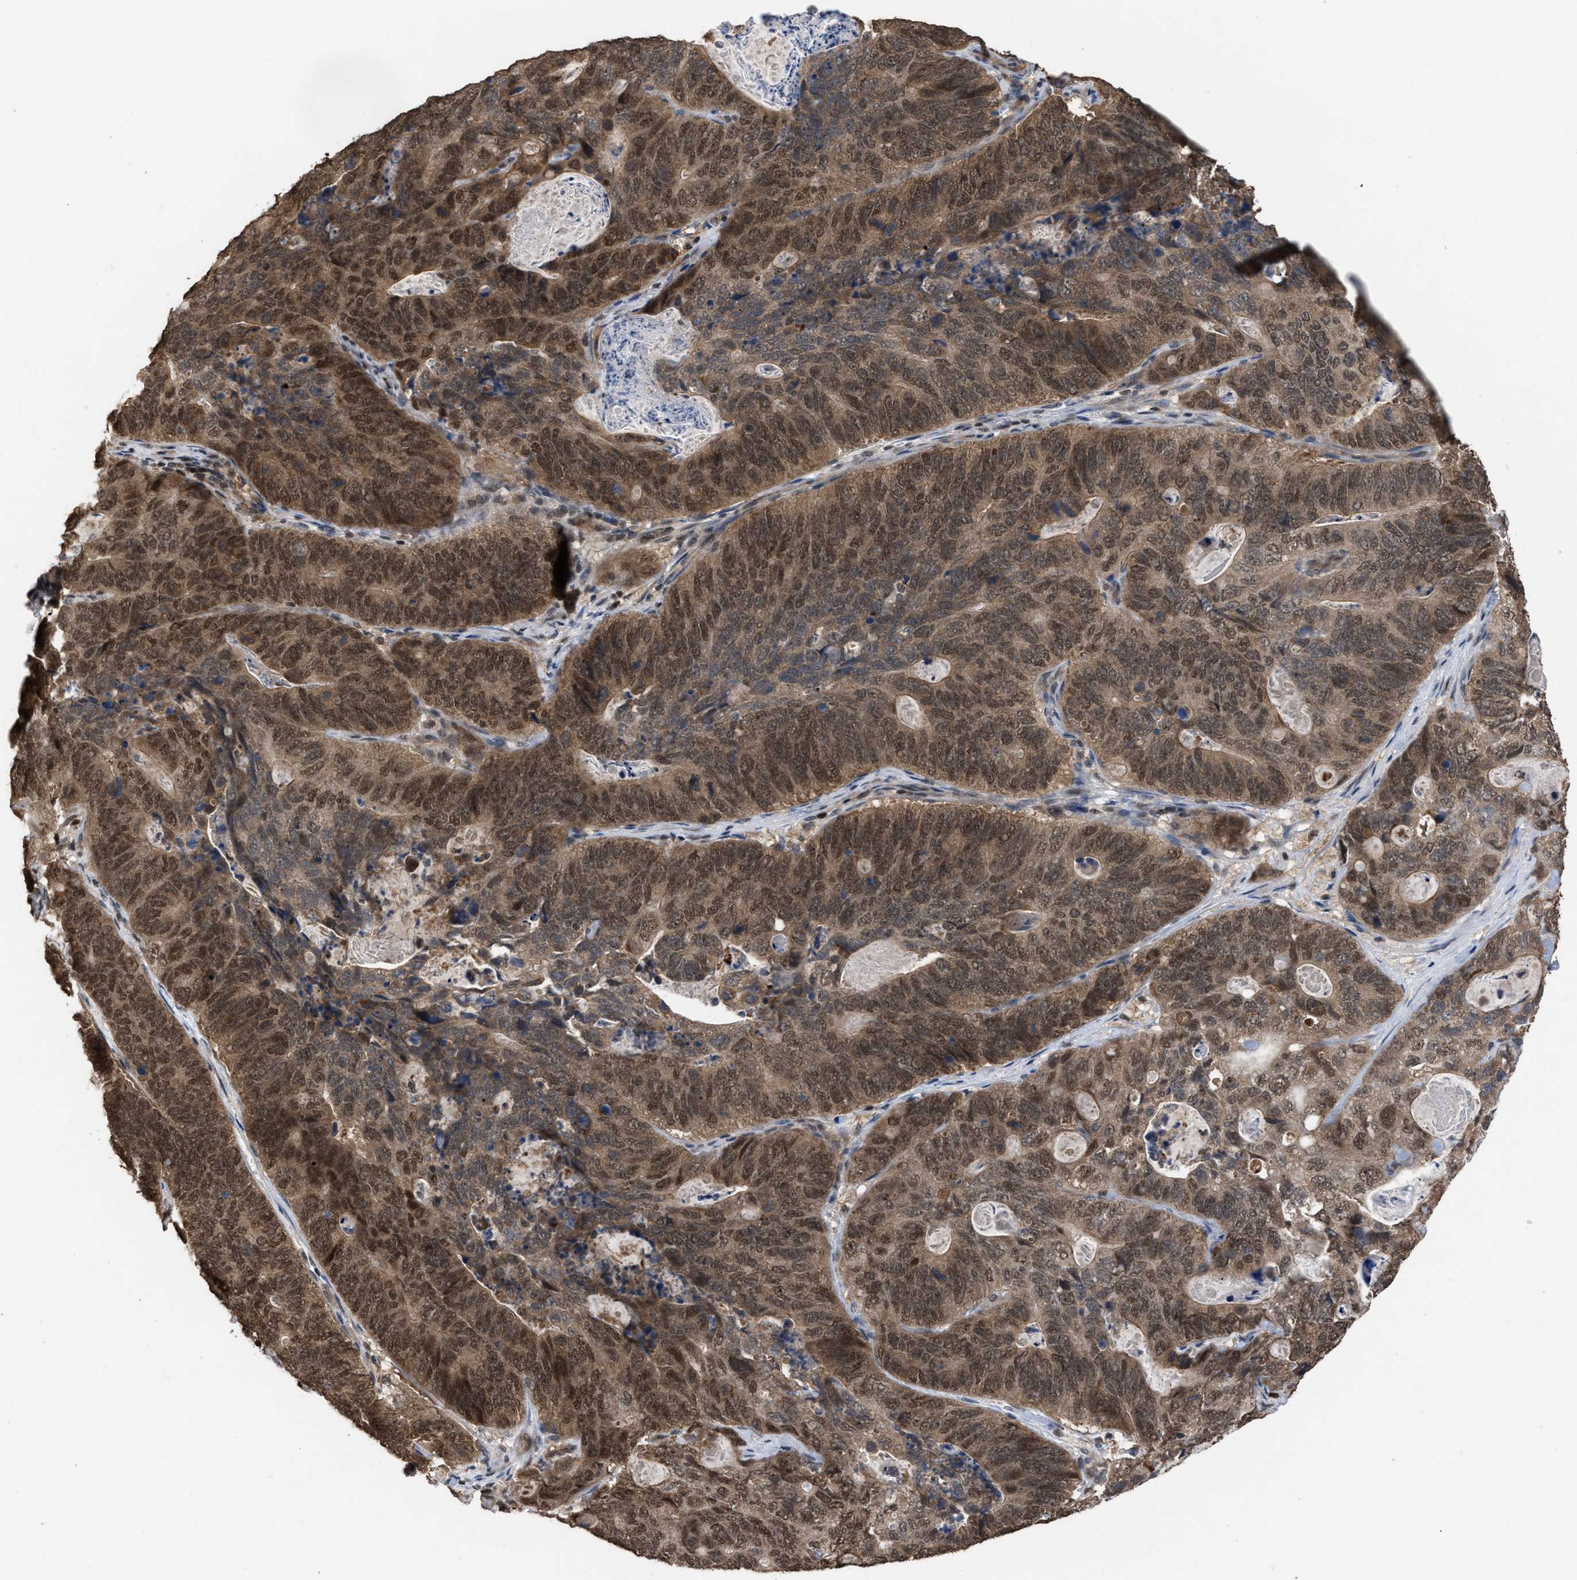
{"staining": {"intensity": "moderate", "quantity": ">75%", "location": "cytoplasmic/membranous,nuclear"}, "tissue": "stomach cancer", "cell_type": "Tumor cells", "image_type": "cancer", "snomed": [{"axis": "morphology", "description": "Normal tissue, NOS"}, {"axis": "morphology", "description": "Adenocarcinoma, NOS"}, {"axis": "topography", "description": "Stomach"}], "caption": "About >75% of tumor cells in human stomach cancer display moderate cytoplasmic/membranous and nuclear protein expression as visualized by brown immunohistochemical staining.", "gene": "C9orf78", "patient": {"sex": "female", "age": 89}}